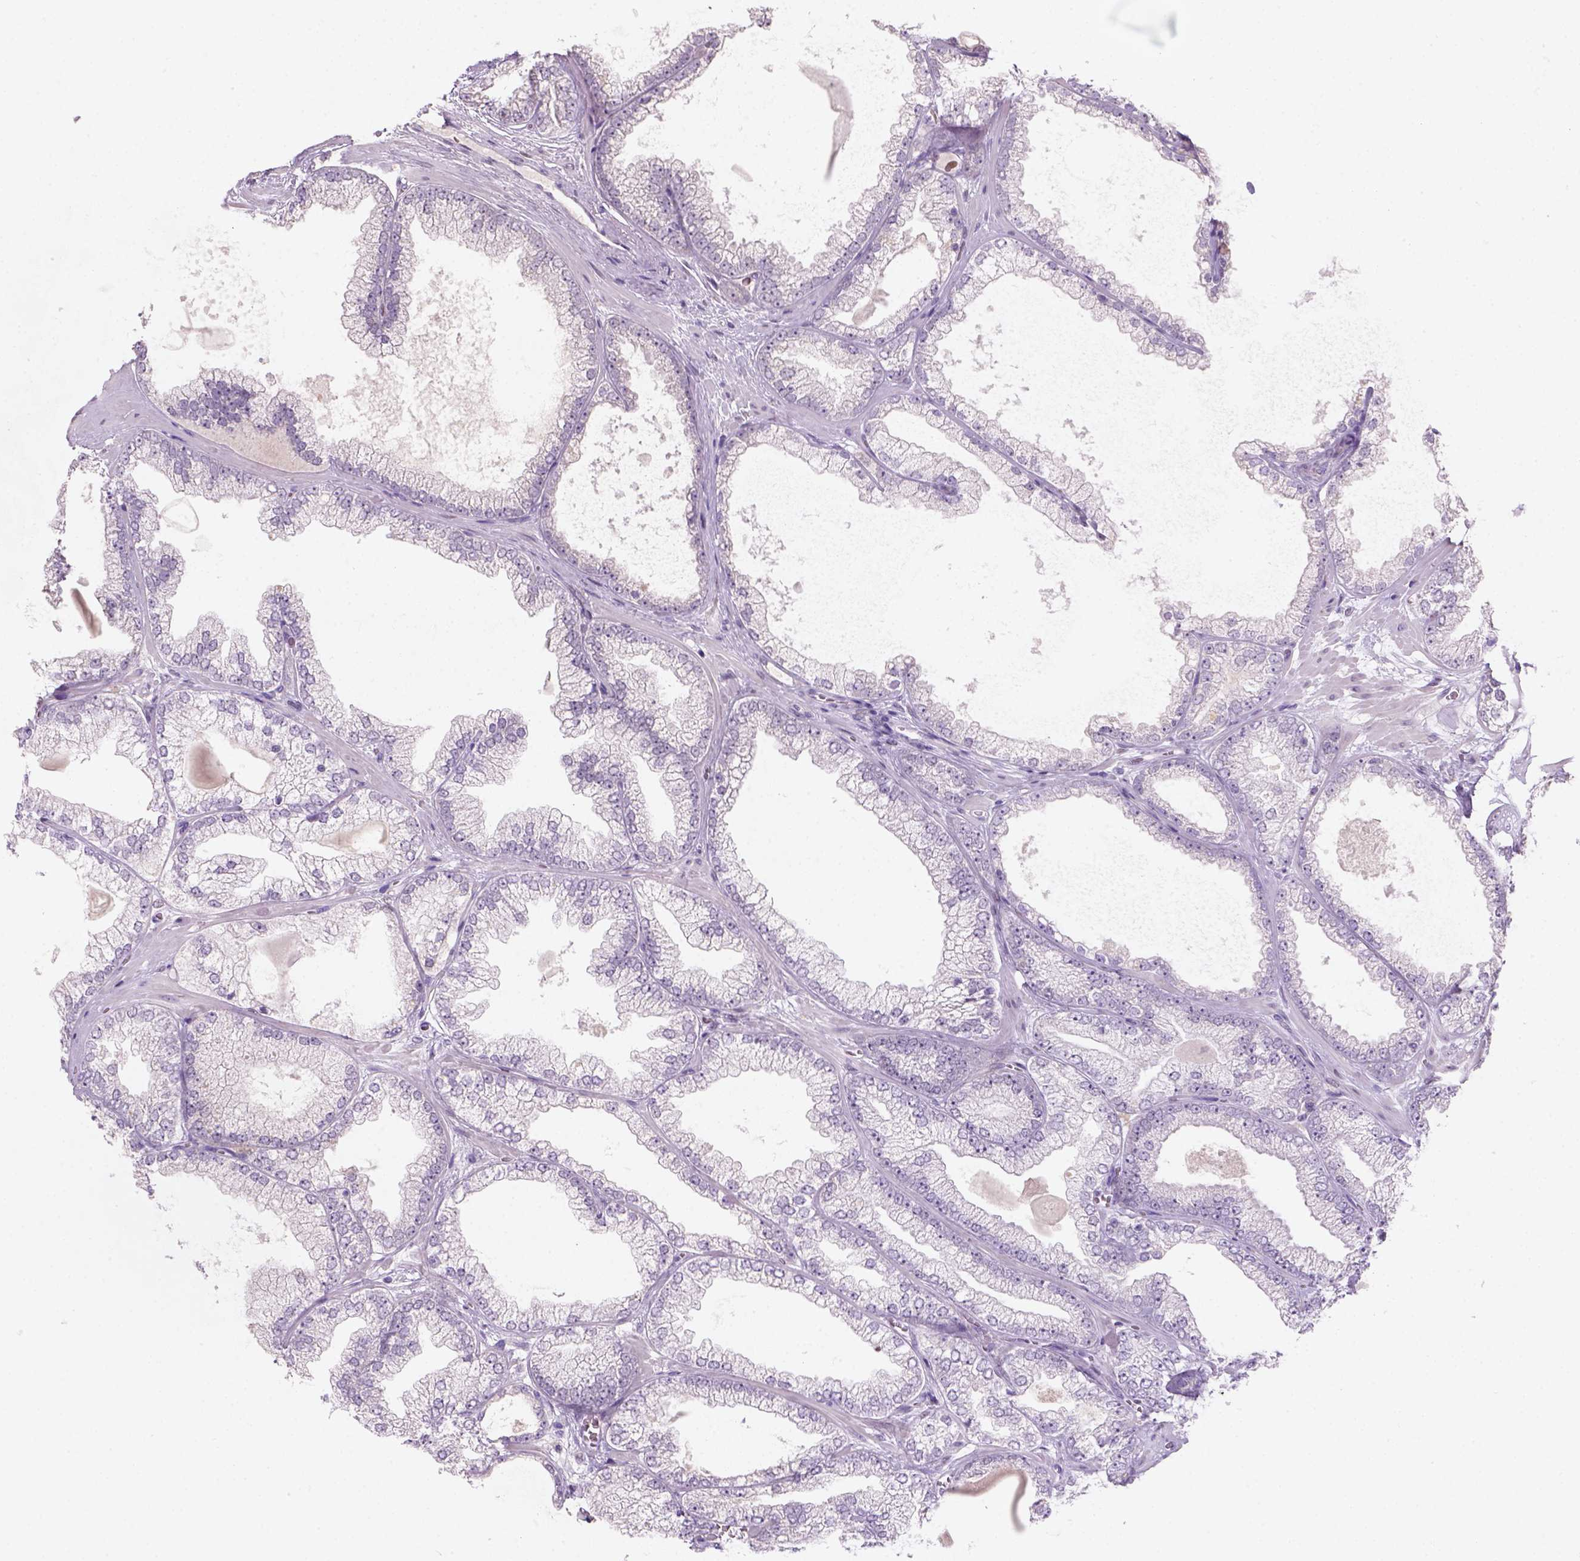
{"staining": {"intensity": "negative", "quantity": "none", "location": "none"}, "tissue": "prostate cancer", "cell_type": "Tumor cells", "image_type": "cancer", "snomed": [{"axis": "morphology", "description": "Adenocarcinoma, Low grade"}, {"axis": "topography", "description": "Prostate"}], "caption": "Prostate cancer (low-grade adenocarcinoma) was stained to show a protein in brown. There is no significant expression in tumor cells.", "gene": "ZMAT4", "patient": {"sex": "male", "age": 57}}